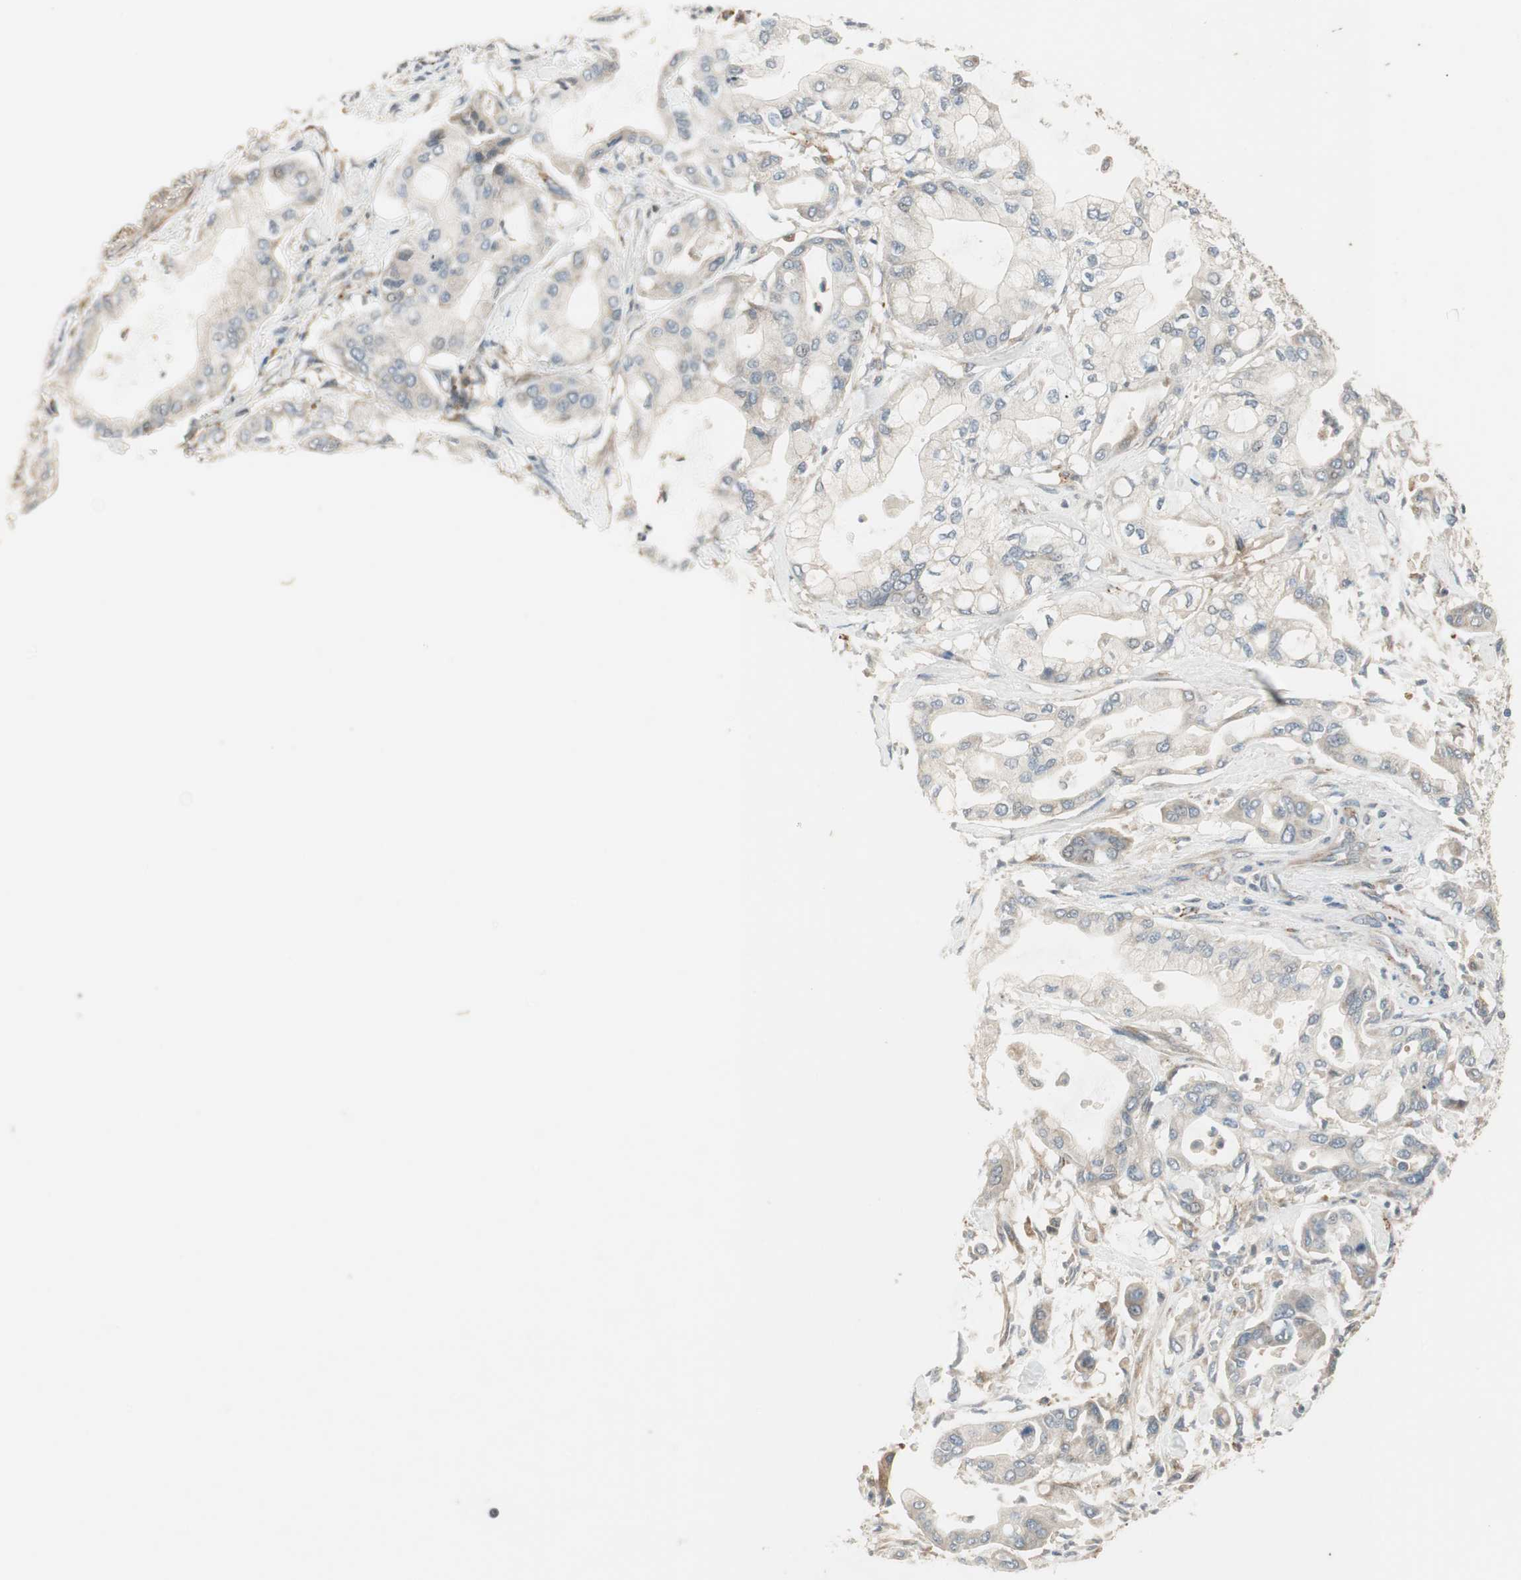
{"staining": {"intensity": "negative", "quantity": "none", "location": "none"}, "tissue": "pancreatic cancer", "cell_type": "Tumor cells", "image_type": "cancer", "snomed": [{"axis": "morphology", "description": "Adenocarcinoma, NOS"}, {"axis": "morphology", "description": "Adenocarcinoma, metastatic, NOS"}, {"axis": "topography", "description": "Lymph node"}, {"axis": "topography", "description": "Pancreas"}, {"axis": "topography", "description": "Duodenum"}], "caption": "This is a image of immunohistochemistry staining of pancreatic cancer (metastatic adenocarcinoma), which shows no expression in tumor cells.", "gene": "SFRP1", "patient": {"sex": "female", "age": 64}}